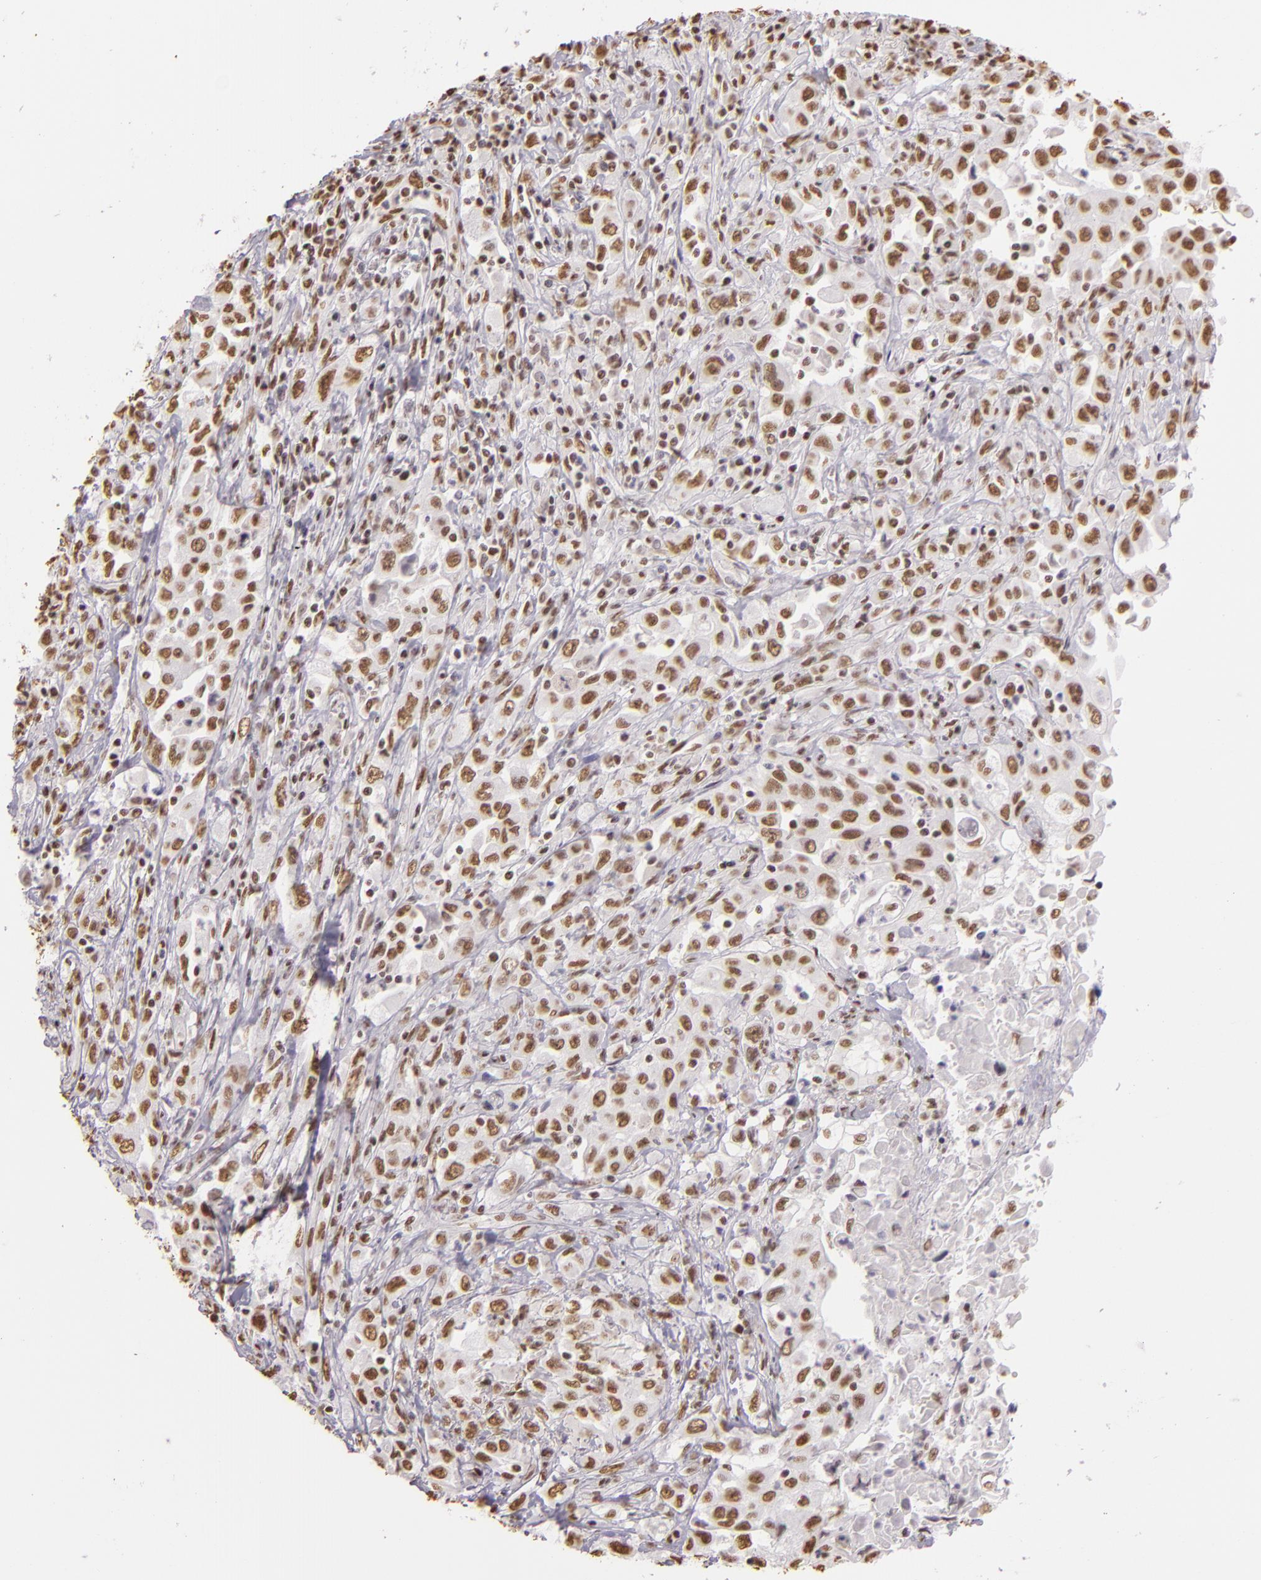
{"staining": {"intensity": "weak", "quantity": ">75%", "location": "nuclear"}, "tissue": "pancreatic cancer", "cell_type": "Tumor cells", "image_type": "cancer", "snomed": [{"axis": "morphology", "description": "Adenocarcinoma, NOS"}, {"axis": "topography", "description": "Pancreas"}], "caption": "Immunohistochemical staining of human pancreatic cancer demonstrates low levels of weak nuclear protein positivity in approximately >75% of tumor cells. Nuclei are stained in blue.", "gene": "PAPOLA", "patient": {"sex": "male", "age": 70}}